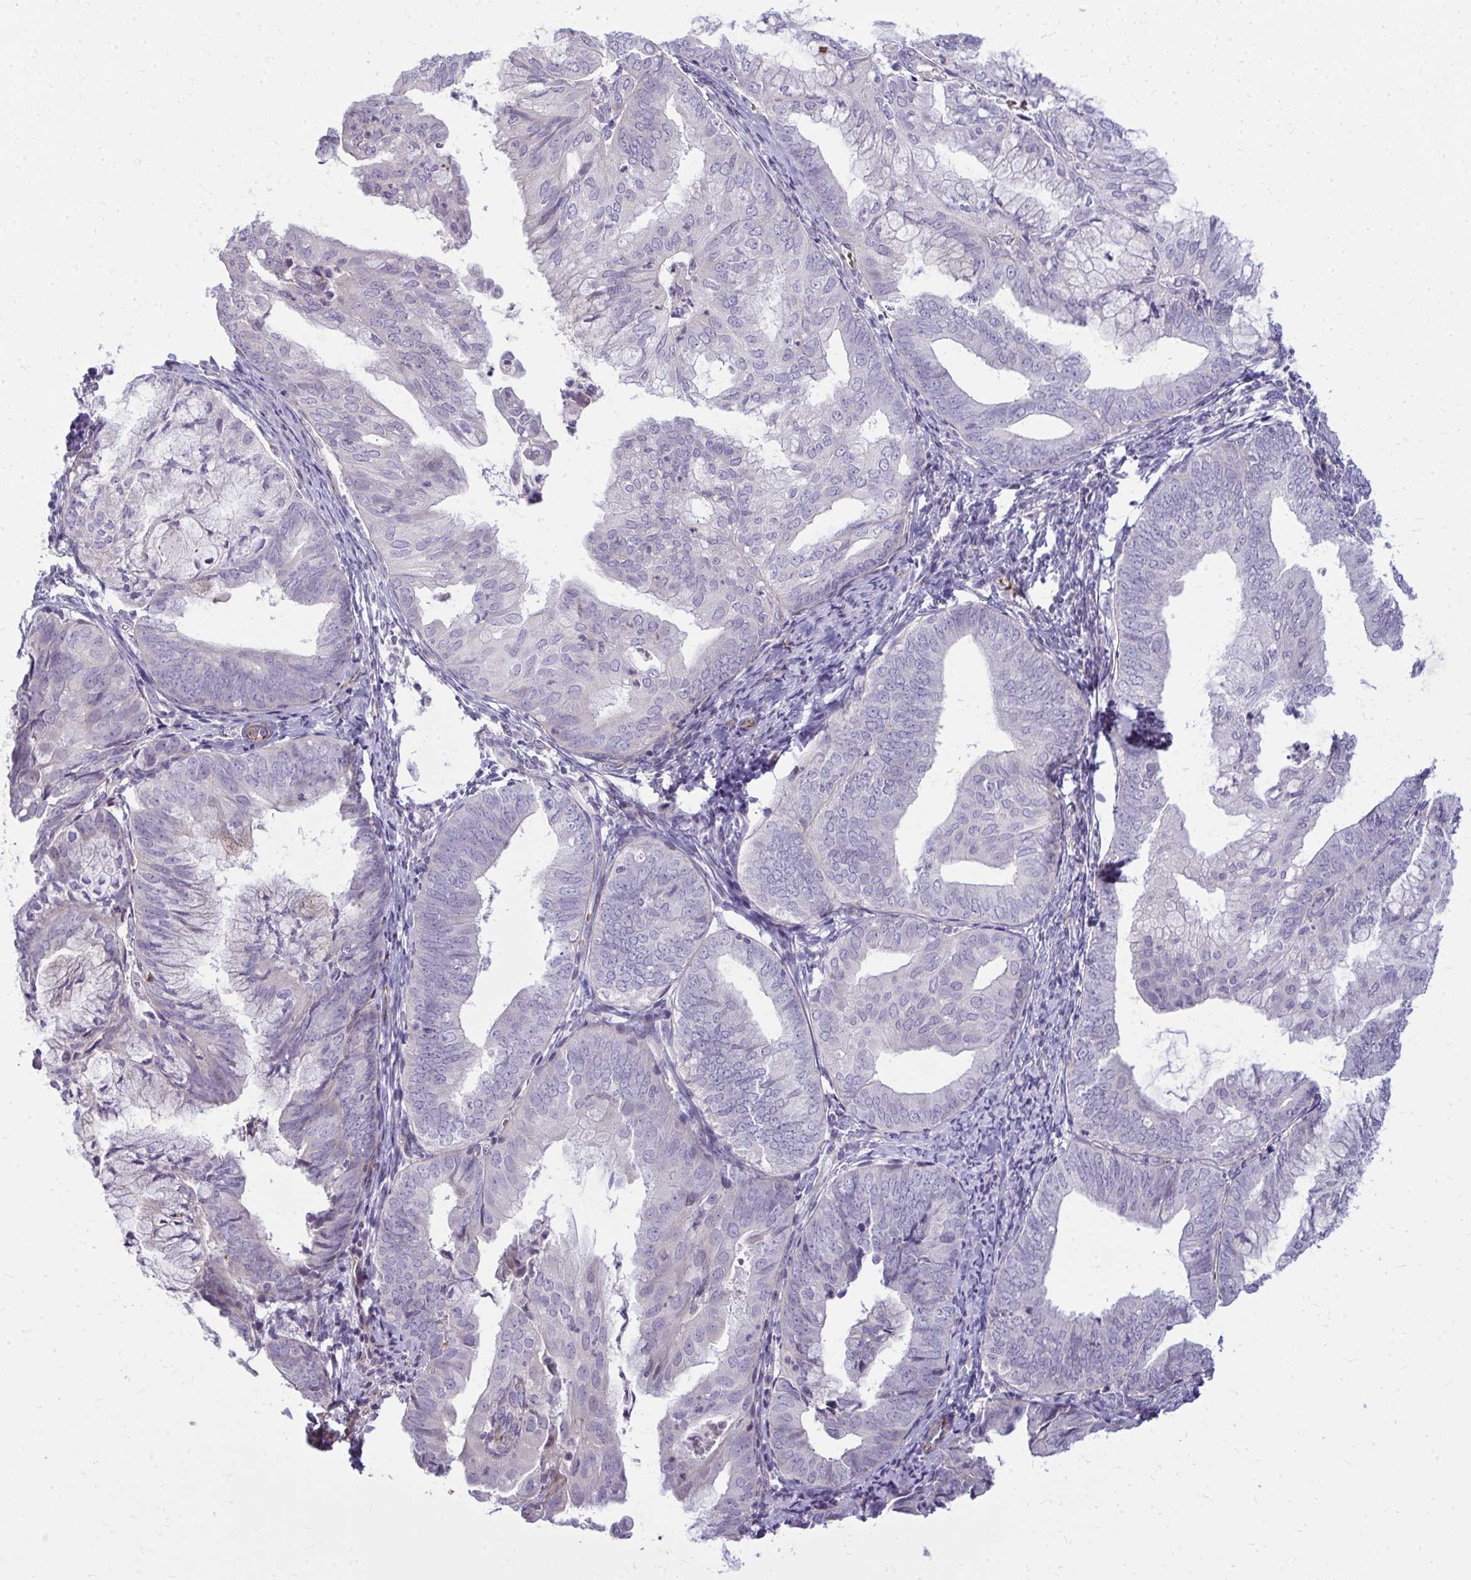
{"staining": {"intensity": "negative", "quantity": "none", "location": "none"}, "tissue": "endometrial cancer", "cell_type": "Tumor cells", "image_type": "cancer", "snomed": [{"axis": "morphology", "description": "Adenocarcinoma, NOS"}, {"axis": "topography", "description": "Endometrium"}], "caption": "Endometrial cancer was stained to show a protein in brown. There is no significant positivity in tumor cells. (DAB (3,3'-diaminobenzidine) immunohistochemistry (IHC), high magnification).", "gene": "SLC14A1", "patient": {"sex": "female", "age": 75}}